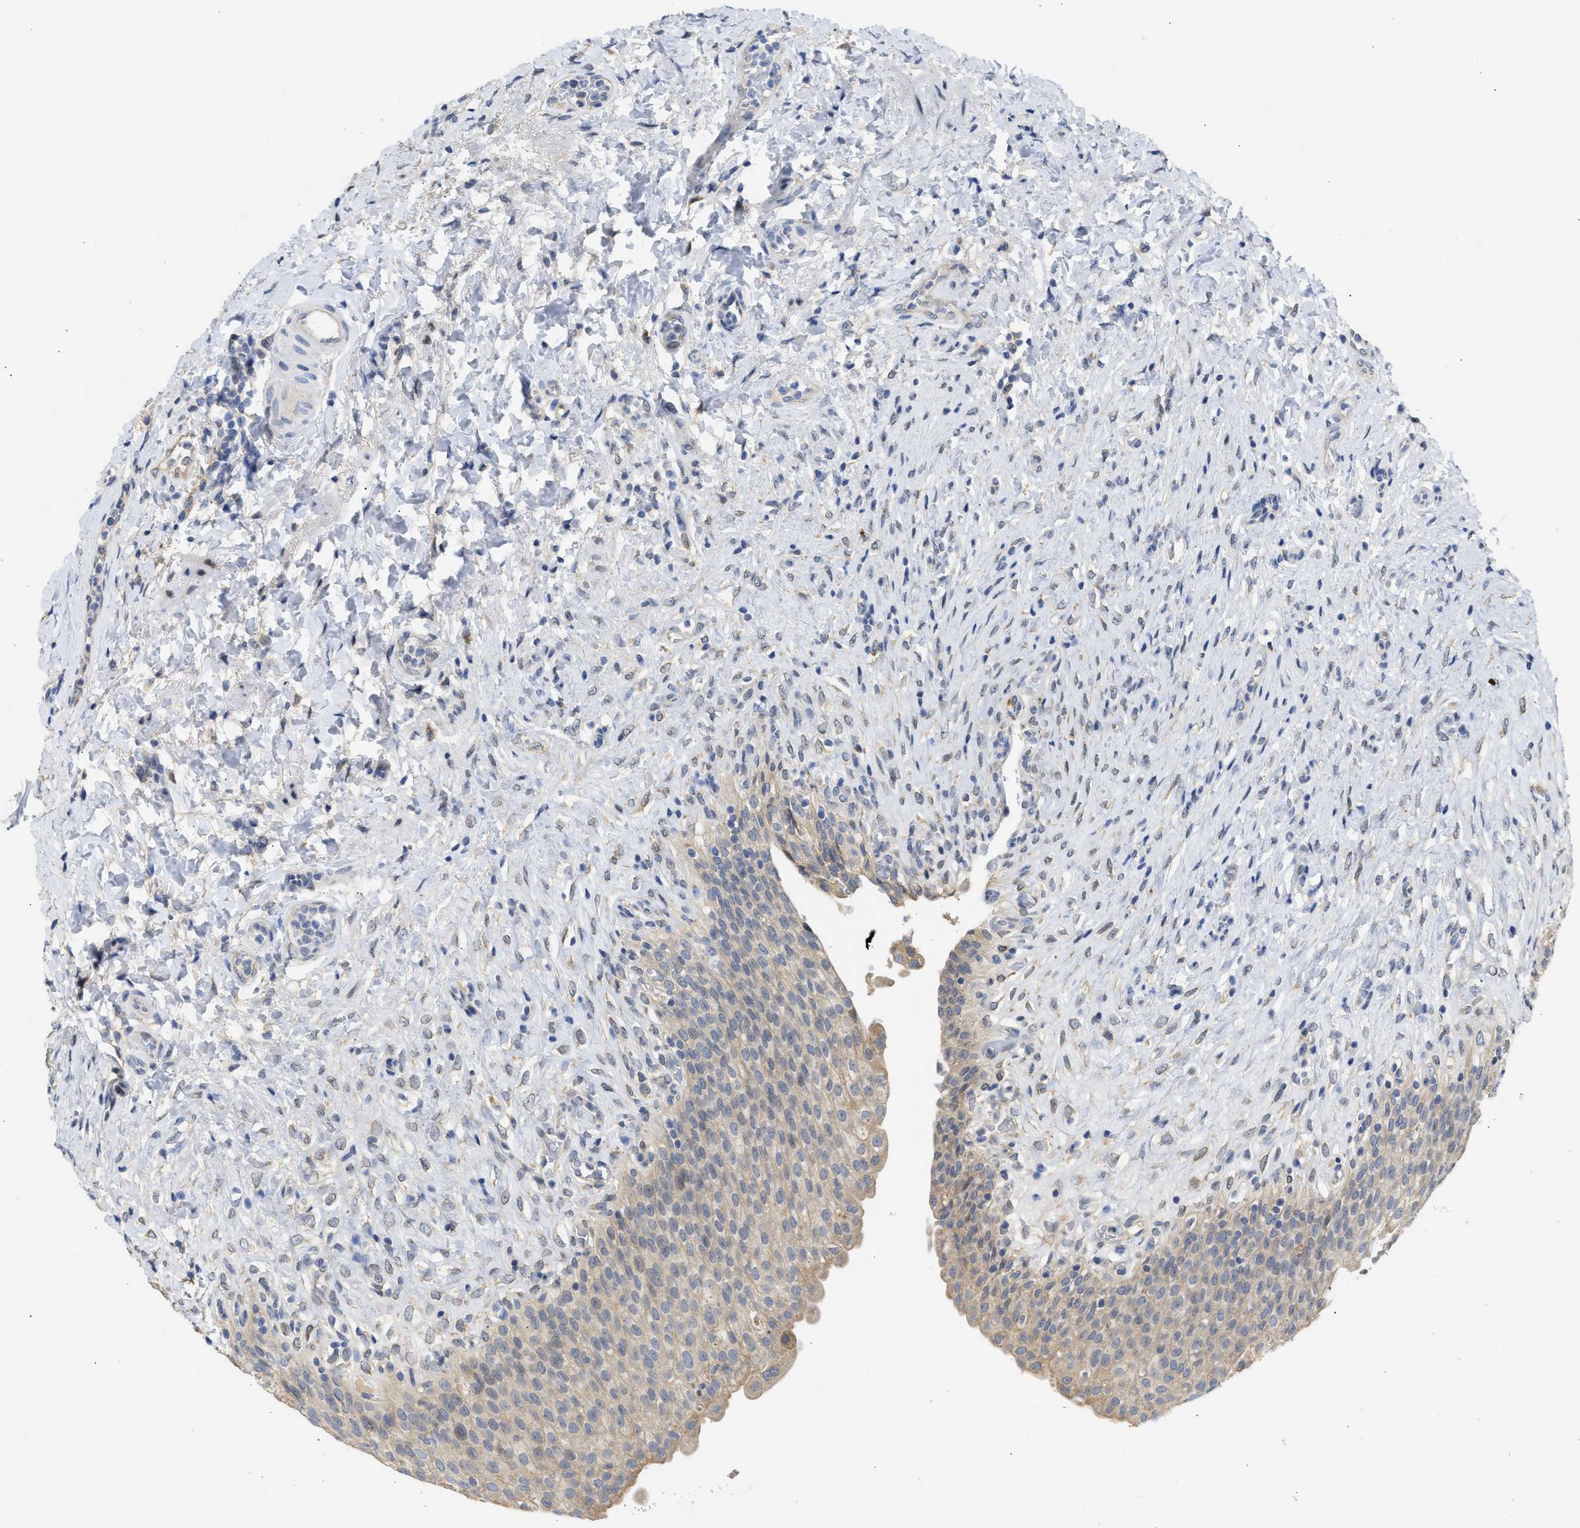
{"staining": {"intensity": "weak", "quantity": ">75%", "location": "cytoplasmic/membranous"}, "tissue": "urinary bladder", "cell_type": "Urothelial cells", "image_type": "normal", "snomed": [{"axis": "morphology", "description": "Urothelial carcinoma, High grade"}, {"axis": "topography", "description": "Urinary bladder"}], "caption": "Protein positivity by immunohistochemistry shows weak cytoplasmic/membranous staining in about >75% of urothelial cells in normal urinary bladder. (DAB (3,3'-diaminobenzidine) IHC with brightfield microscopy, high magnification).", "gene": "TMED1", "patient": {"sex": "male", "age": 46}}